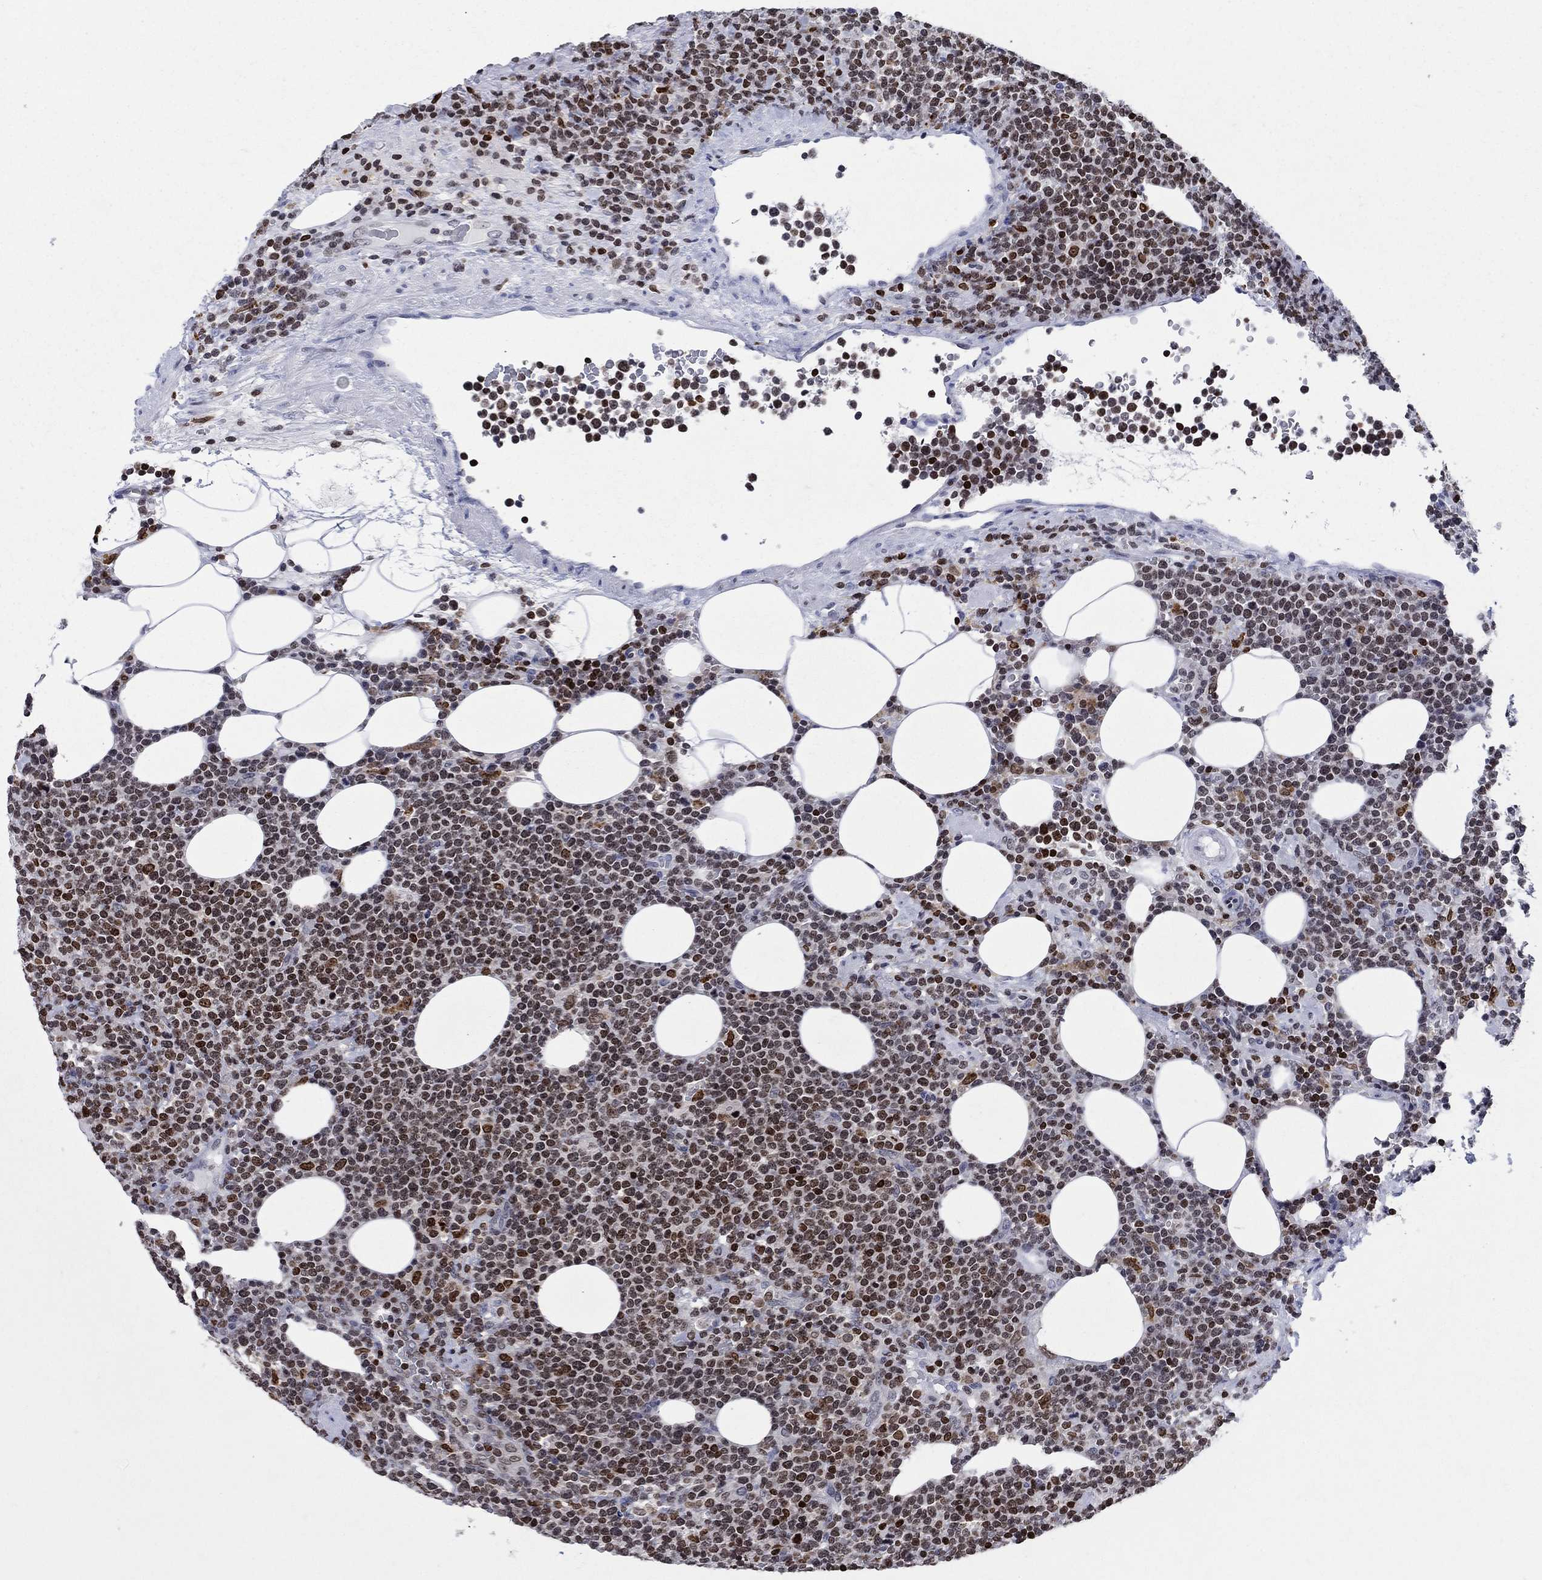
{"staining": {"intensity": "moderate", "quantity": "25%-75%", "location": "nuclear"}, "tissue": "lymphoma", "cell_type": "Tumor cells", "image_type": "cancer", "snomed": [{"axis": "morphology", "description": "Malignant lymphoma, non-Hodgkin's type, High grade"}, {"axis": "topography", "description": "Lymph node"}], "caption": "IHC histopathology image of neoplastic tissue: human malignant lymphoma, non-Hodgkin's type (high-grade) stained using immunohistochemistry (IHC) displays medium levels of moderate protein expression localized specifically in the nuclear of tumor cells, appearing as a nuclear brown color.", "gene": "HMGA1", "patient": {"sex": "male", "age": 61}}